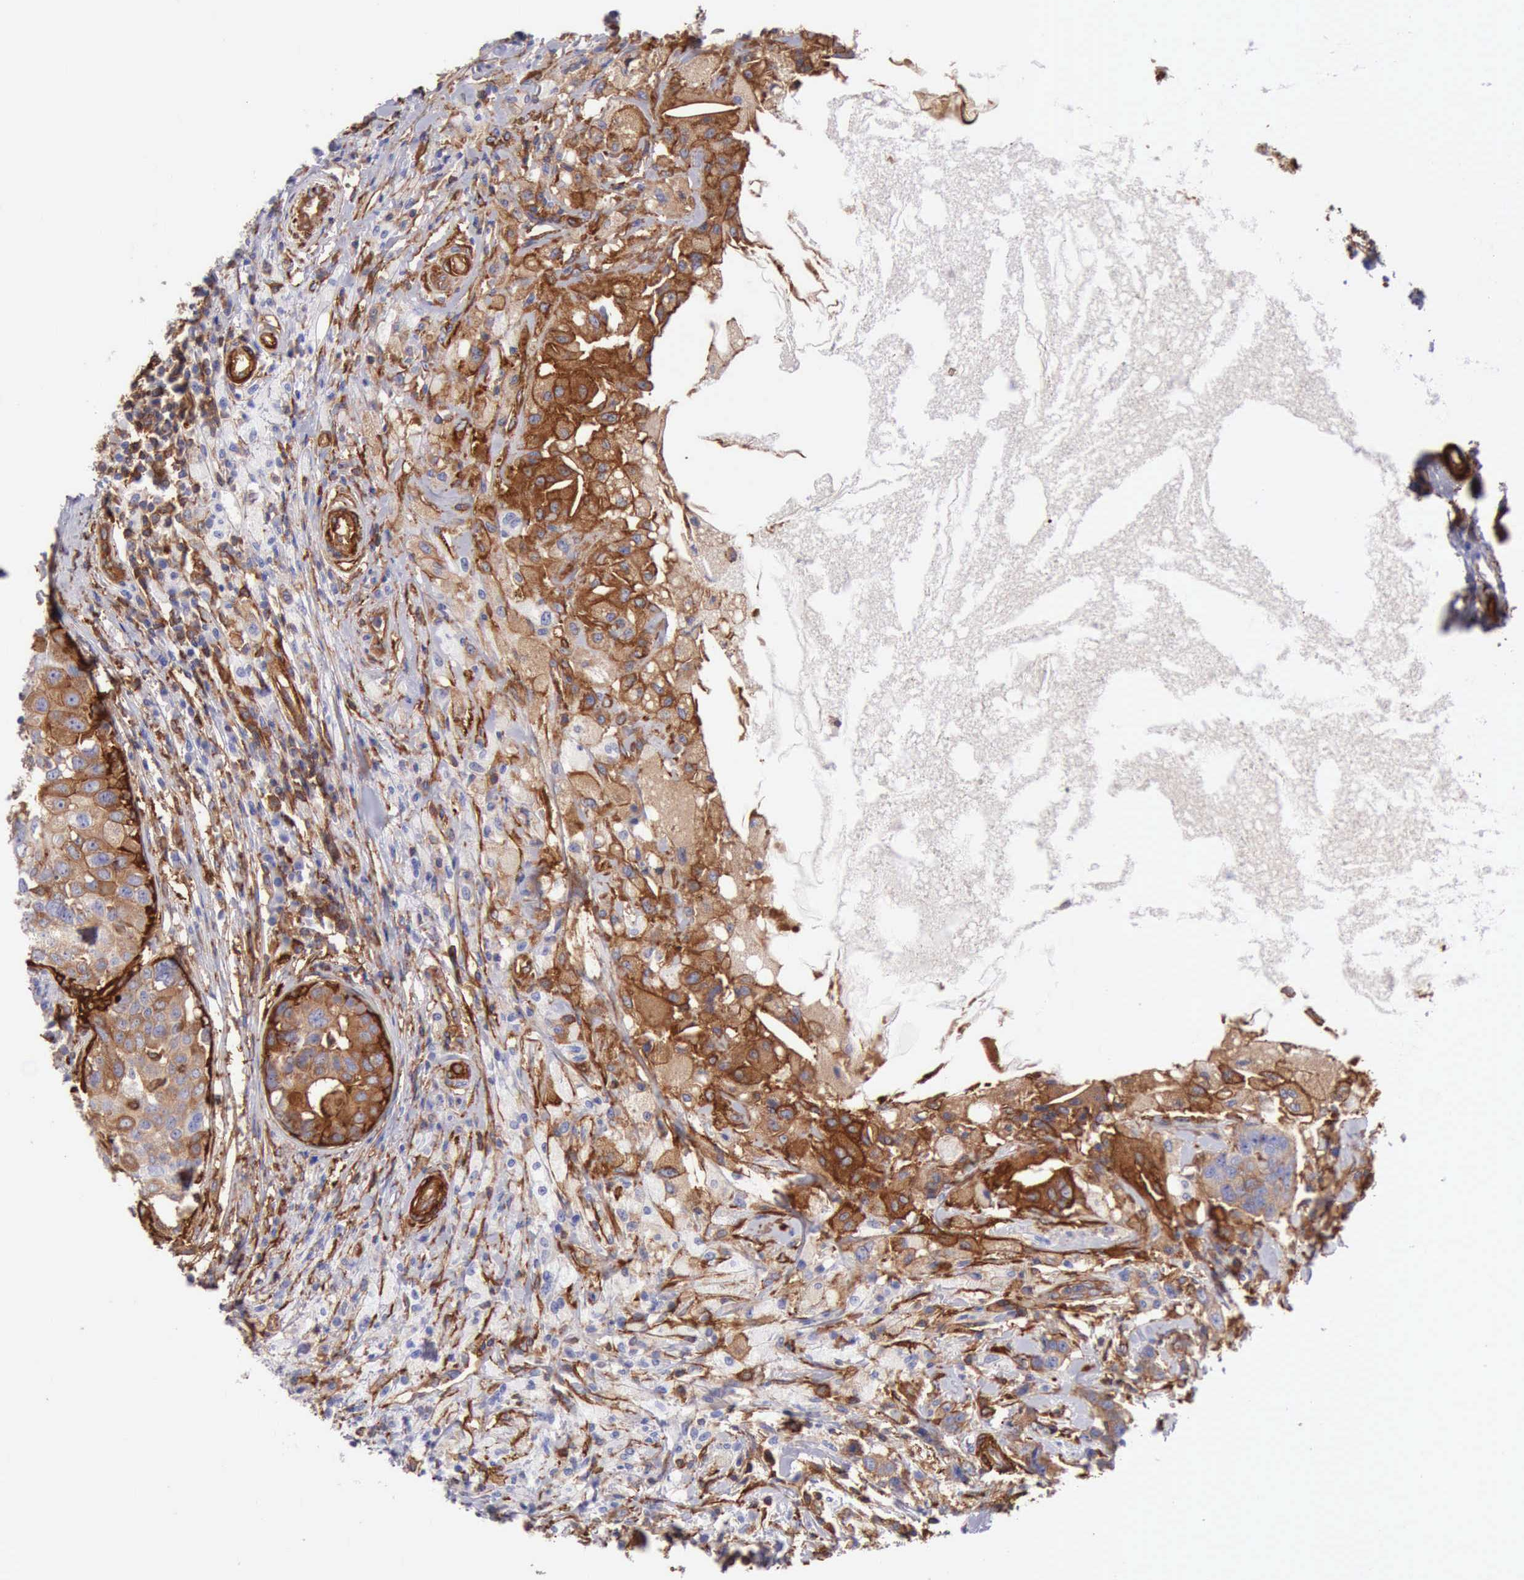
{"staining": {"intensity": "strong", "quantity": ">75%", "location": "cytoplasmic/membranous"}, "tissue": "breast cancer", "cell_type": "Tumor cells", "image_type": "cancer", "snomed": [{"axis": "morphology", "description": "Duct carcinoma"}, {"axis": "topography", "description": "Breast"}], "caption": "DAB (3,3'-diaminobenzidine) immunohistochemical staining of breast cancer (infiltrating ductal carcinoma) displays strong cytoplasmic/membranous protein positivity in about >75% of tumor cells.", "gene": "FLNA", "patient": {"sex": "female", "age": 27}}